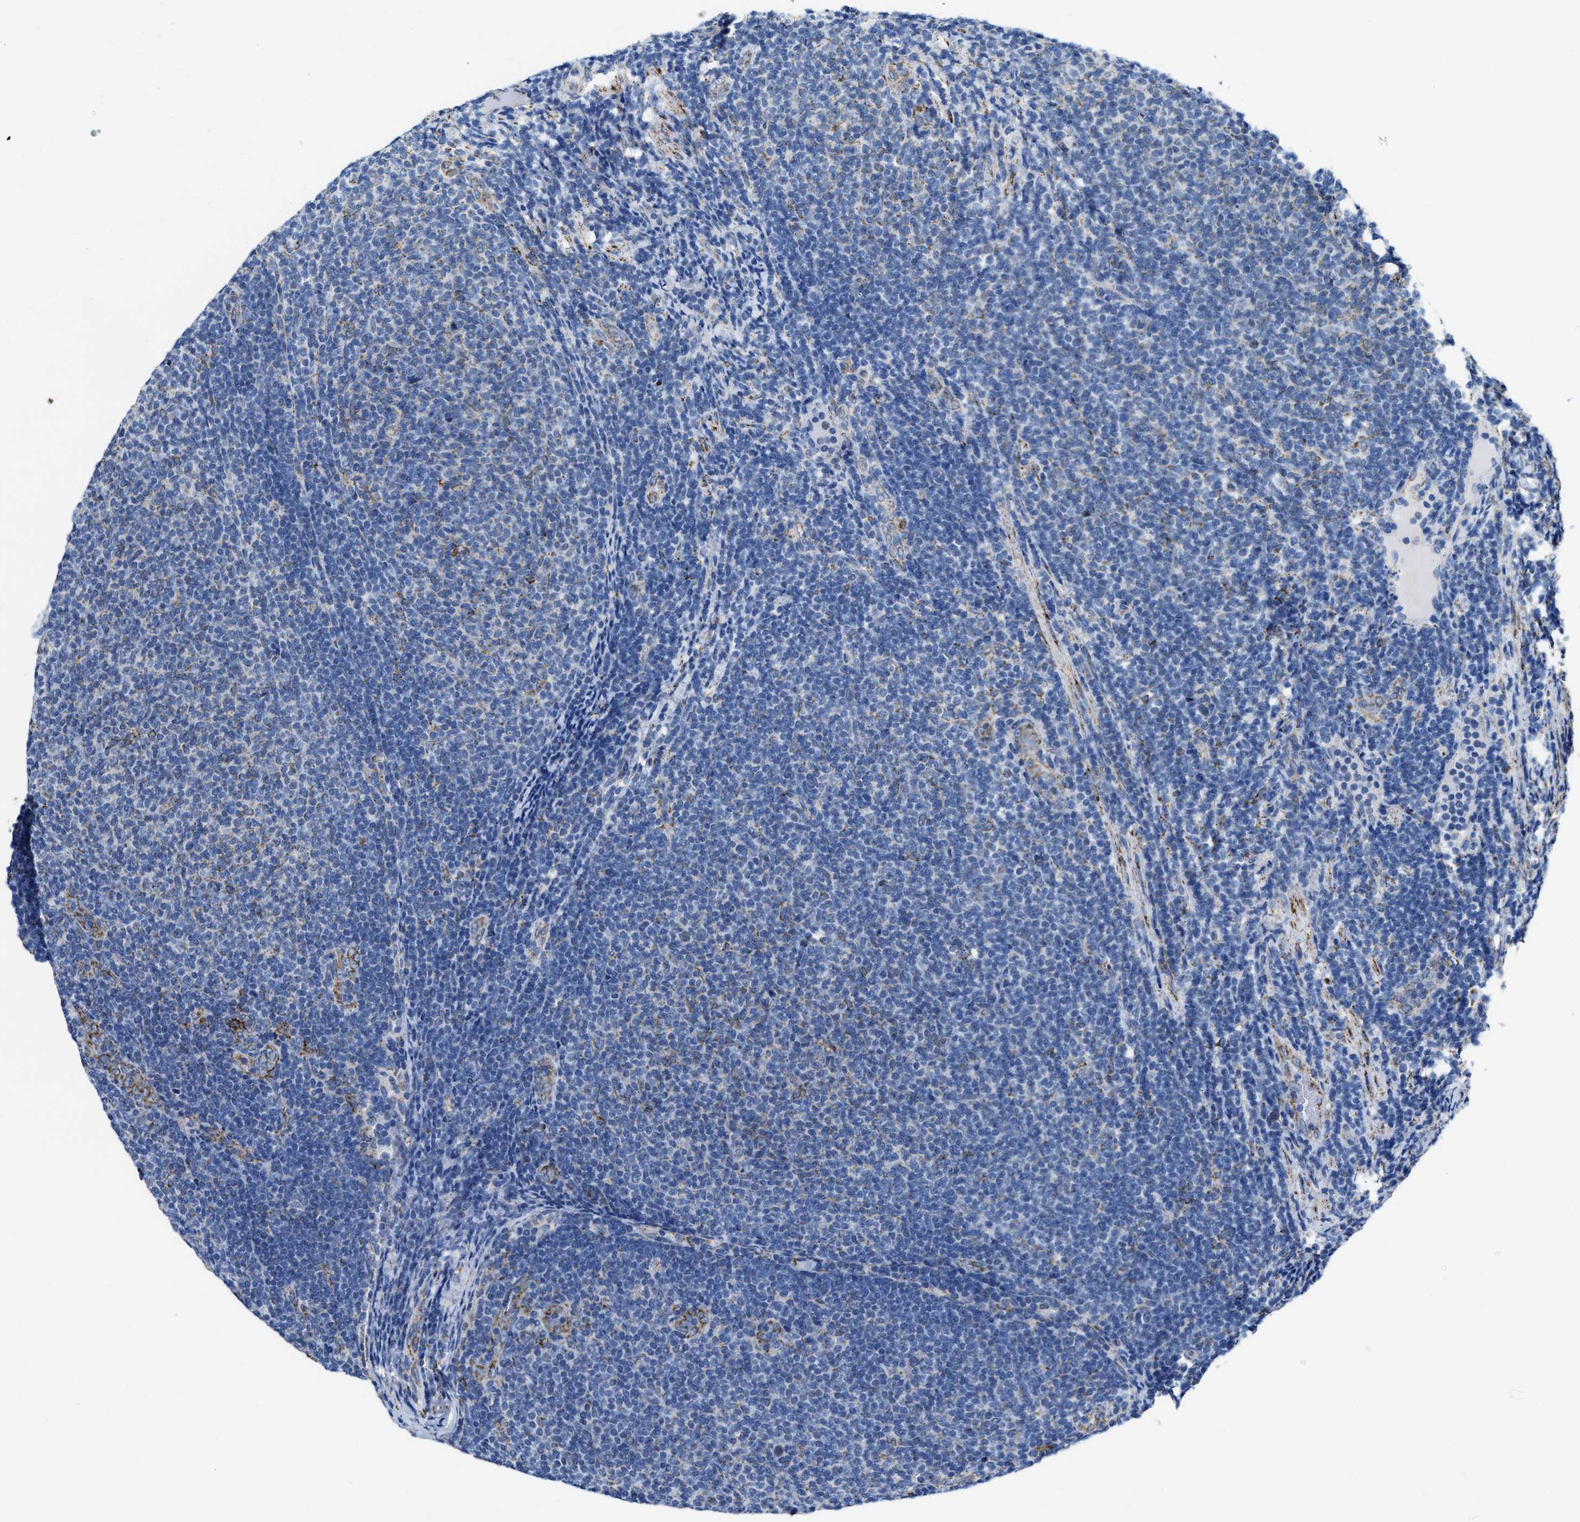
{"staining": {"intensity": "negative", "quantity": "none", "location": "none"}, "tissue": "lymphoma", "cell_type": "Tumor cells", "image_type": "cancer", "snomed": [{"axis": "morphology", "description": "Malignant lymphoma, non-Hodgkin's type, Low grade"}, {"axis": "topography", "description": "Lymph node"}], "caption": "Micrograph shows no significant protein staining in tumor cells of malignant lymphoma, non-Hodgkin's type (low-grade).", "gene": "ALDH1B1", "patient": {"sex": "male", "age": 66}}